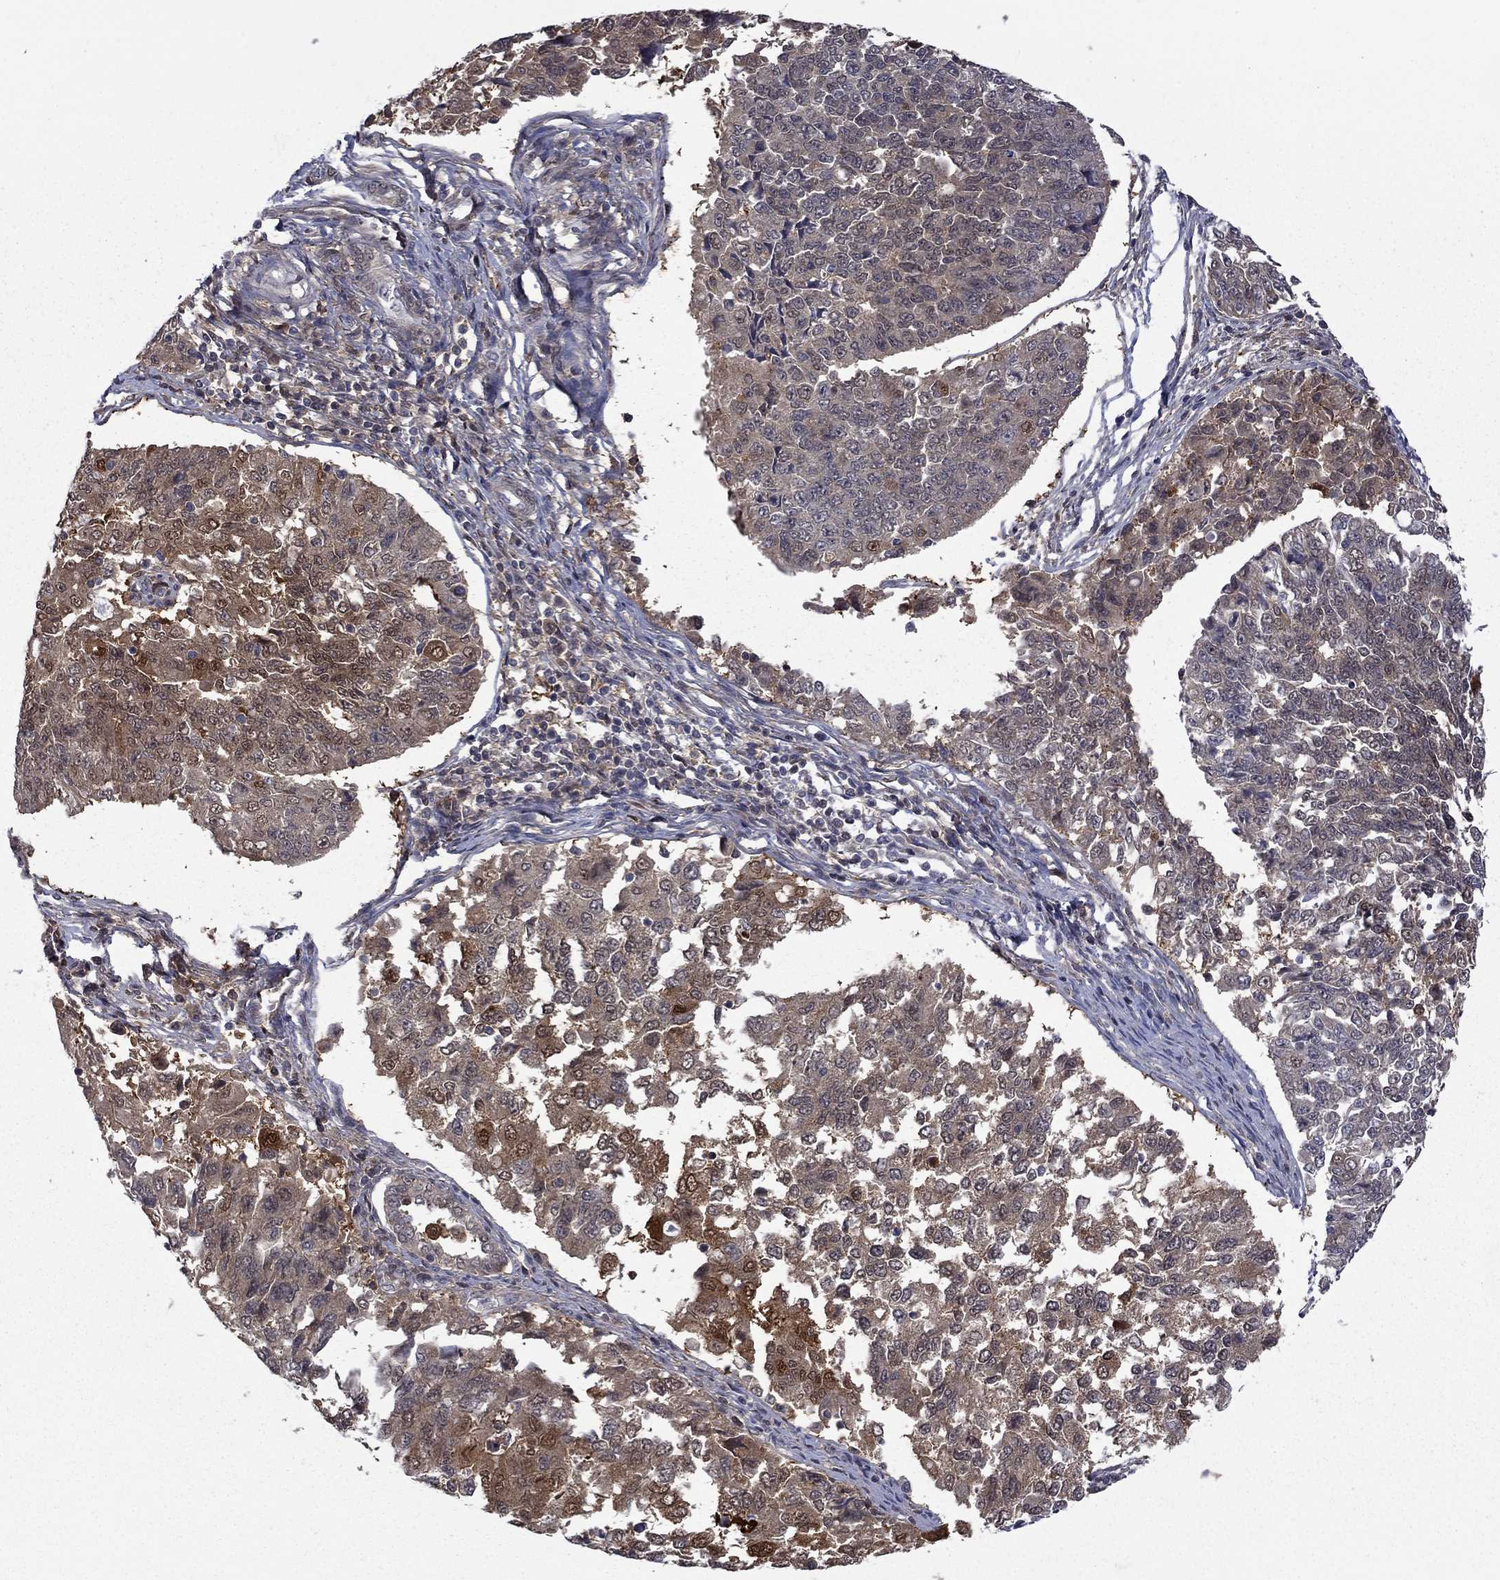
{"staining": {"intensity": "moderate", "quantity": ">75%", "location": "cytoplasmic/membranous"}, "tissue": "endometrial cancer", "cell_type": "Tumor cells", "image_type": "cancer", "snomed": [{"axis": "morphology", "description": "Adenocarcinoma, NOS"}, {"axis": "topography", "description": "Endometrium"}], "caption": "This micrograph shows immunohistochemistry staining of endometrial adenocarcinoma, with medium moderate cytoplasmic/membranous staining in about >75% of tumor cells.", "gene": "CBR1", "patient": {"sex": "female", "age": 43}}